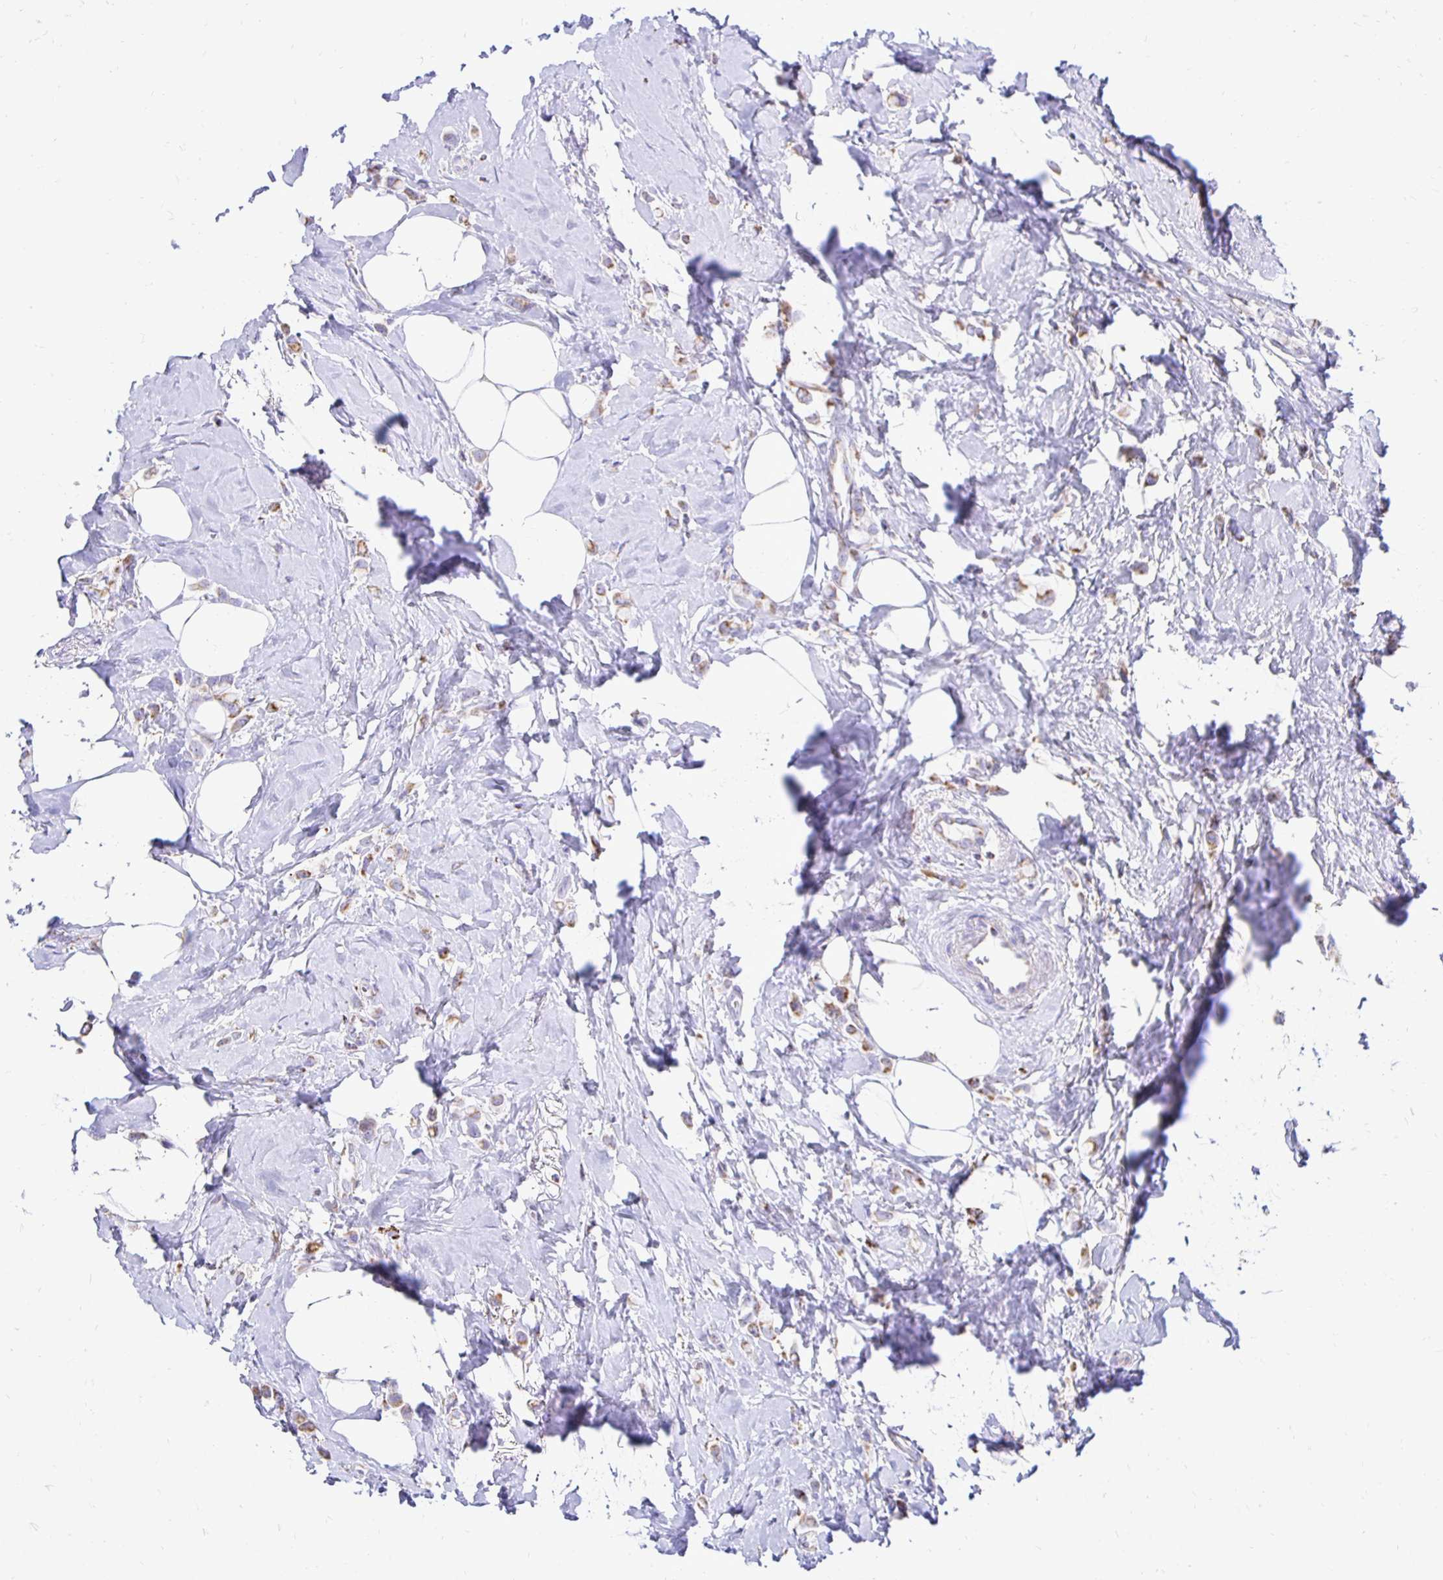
{"staining": {"intensity": "weak", "quantity": "25%-75%", "location": "cytoplasmic/membranous"}, "tissue": "breast cancer", "cell_type": "Tumor cells", "image_type": "cancer", "snomed": [{"axis": "morphology", "description": "Lobular carcinoma"}, {"axis": "topography", "description": "Breast"}], "caption": "Protein expression analysis of breast cancer (lobular carcinoma) displays weak cytoplasmic/membranous positivity in approximately 25%-75% of tumor cells.", "gene": "PLAAT2", "patient": {"sex": "female", "age": 66}}